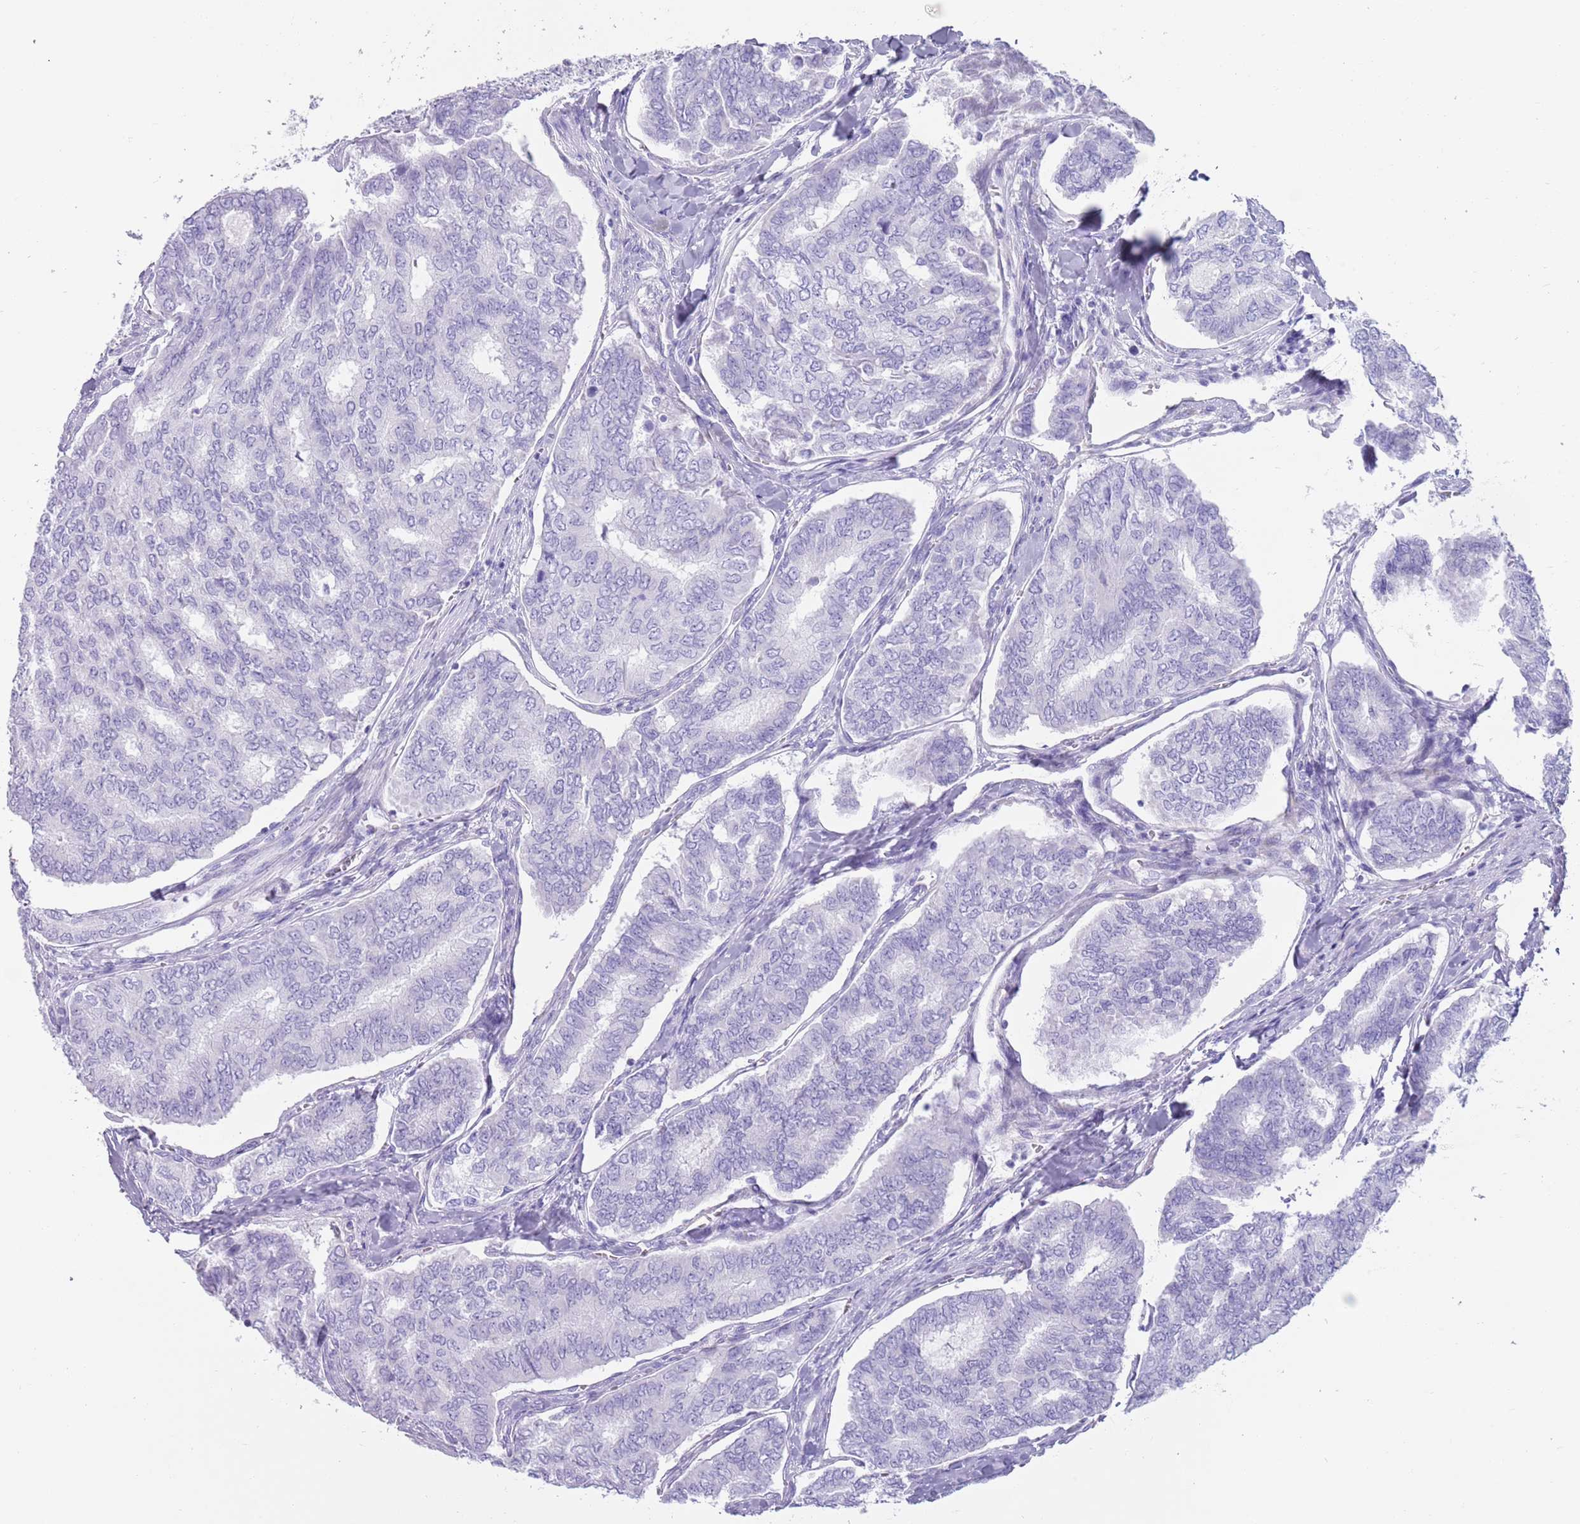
{"staining": {"intensity": "negative", "quantity": "none", "location": "none"}, "tissue": "thyroid cancer", "cell_type": "Tumor cells", "image_type": "cancer", "snomed": [{"axis": "morphology", "description": "Papillary adenocarcinoma, NOS"}, {"axis": "topography", "description": "Thyroid gland"}], "caption": "IHC of thyroid cancer displays no expression in tumor cells. Nuclei are stained in blue.", "gene": "LY6G5B", "patient": {"sex": "female", "age": 35}}